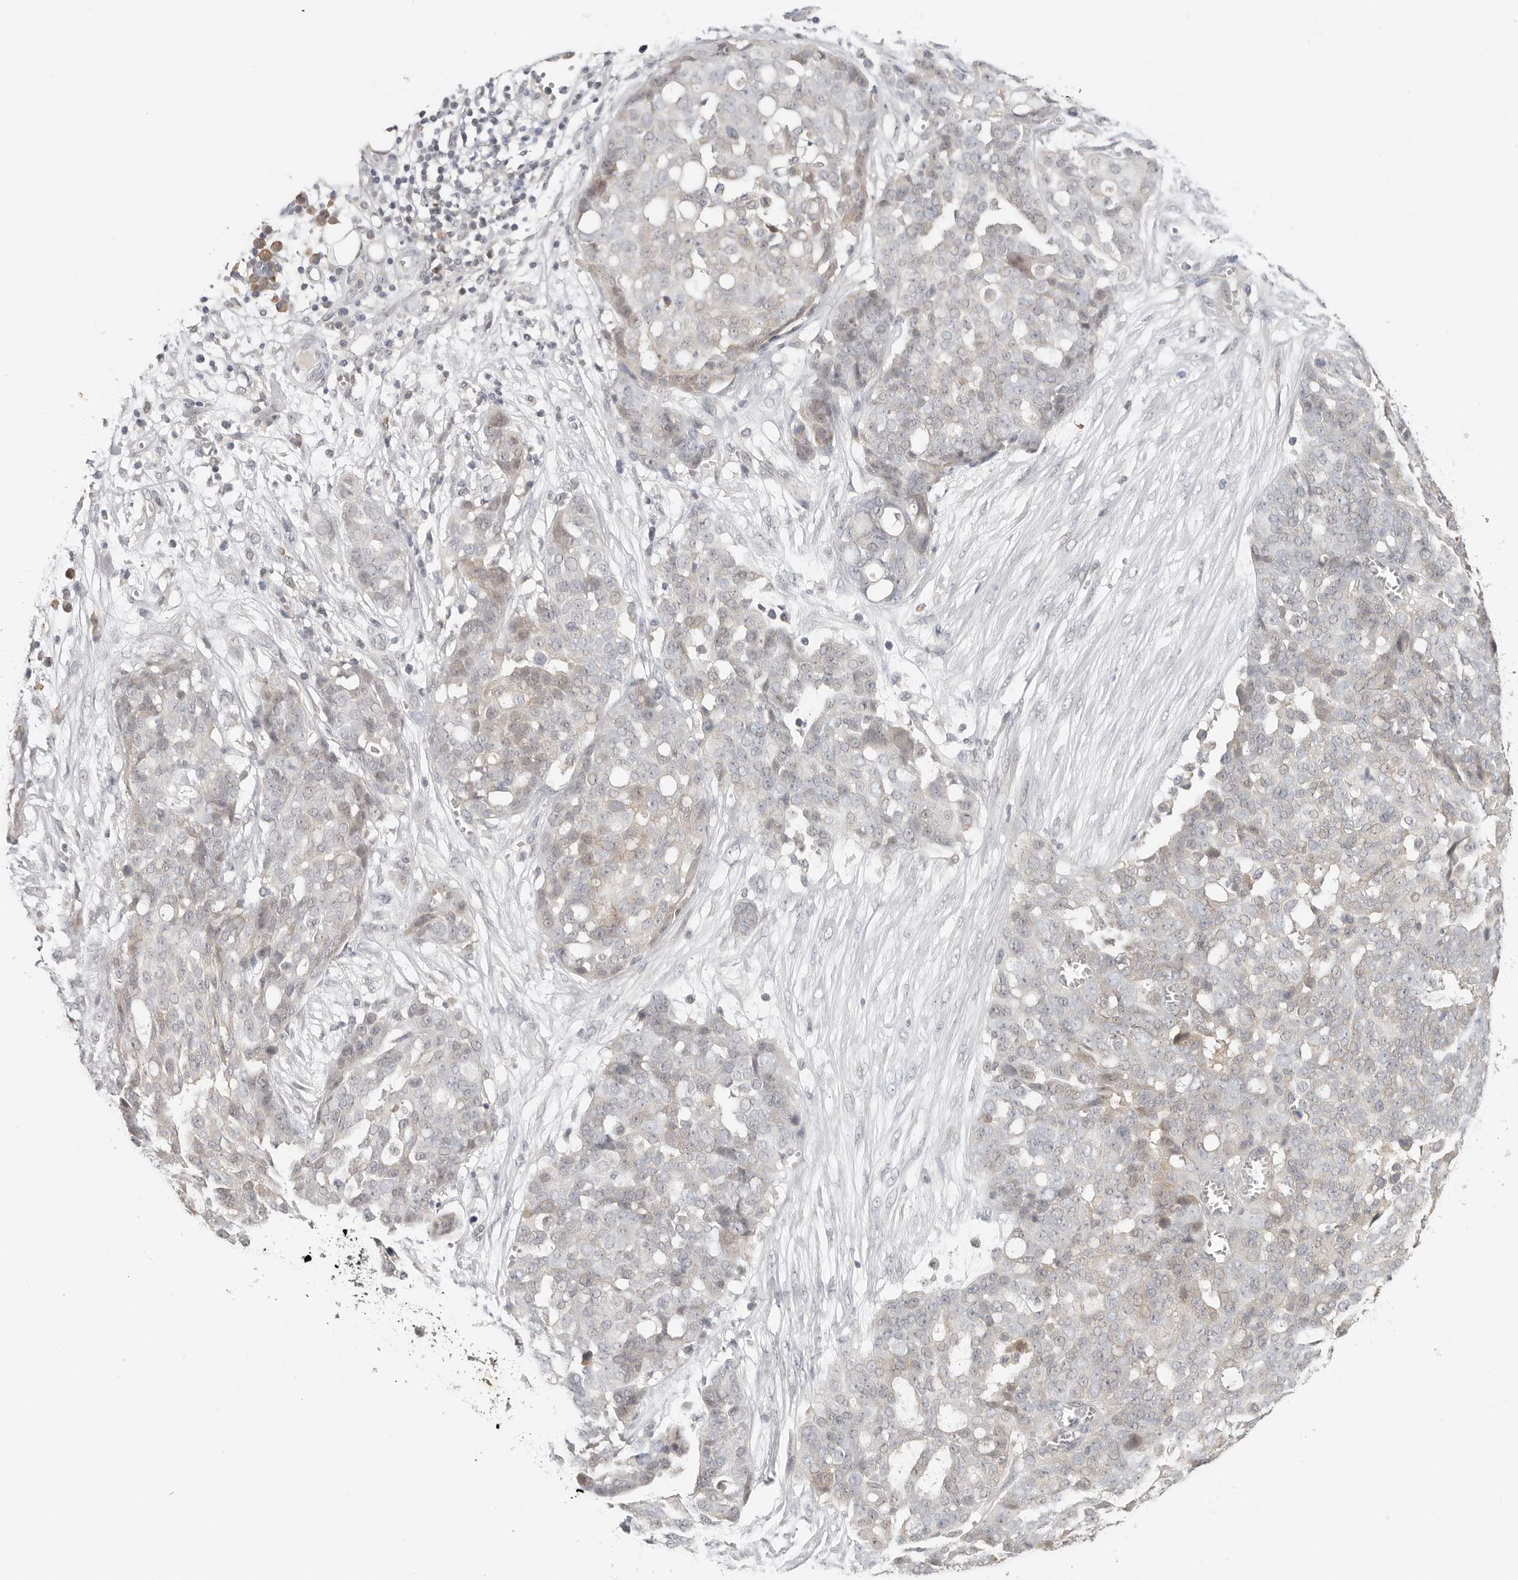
{"staining": {"intensity": "weak", "quantity": "<25%", "location": "cytoplasmic/membranous"}, "tissue": "ovarian cancer", "cell_type": "Tumor cells", "image_type": "cancer", "snomed": [{"axis": "morphology", "description": "Cystadenocarcinoma, serous, NOS"}, {"axis": "topography", "description": "Soft tissue"}, {"axis": "topography", "description": "Ovary"}], "caption": "DAB (3,3'-diaminobenzidine) immunohistochemical staining of serous cystadenocarcinoma (ovarian) reveals no significant positivity in tumor cells.", "gene": "LARP7", "patient": {"sex": "female", "age": 57}}